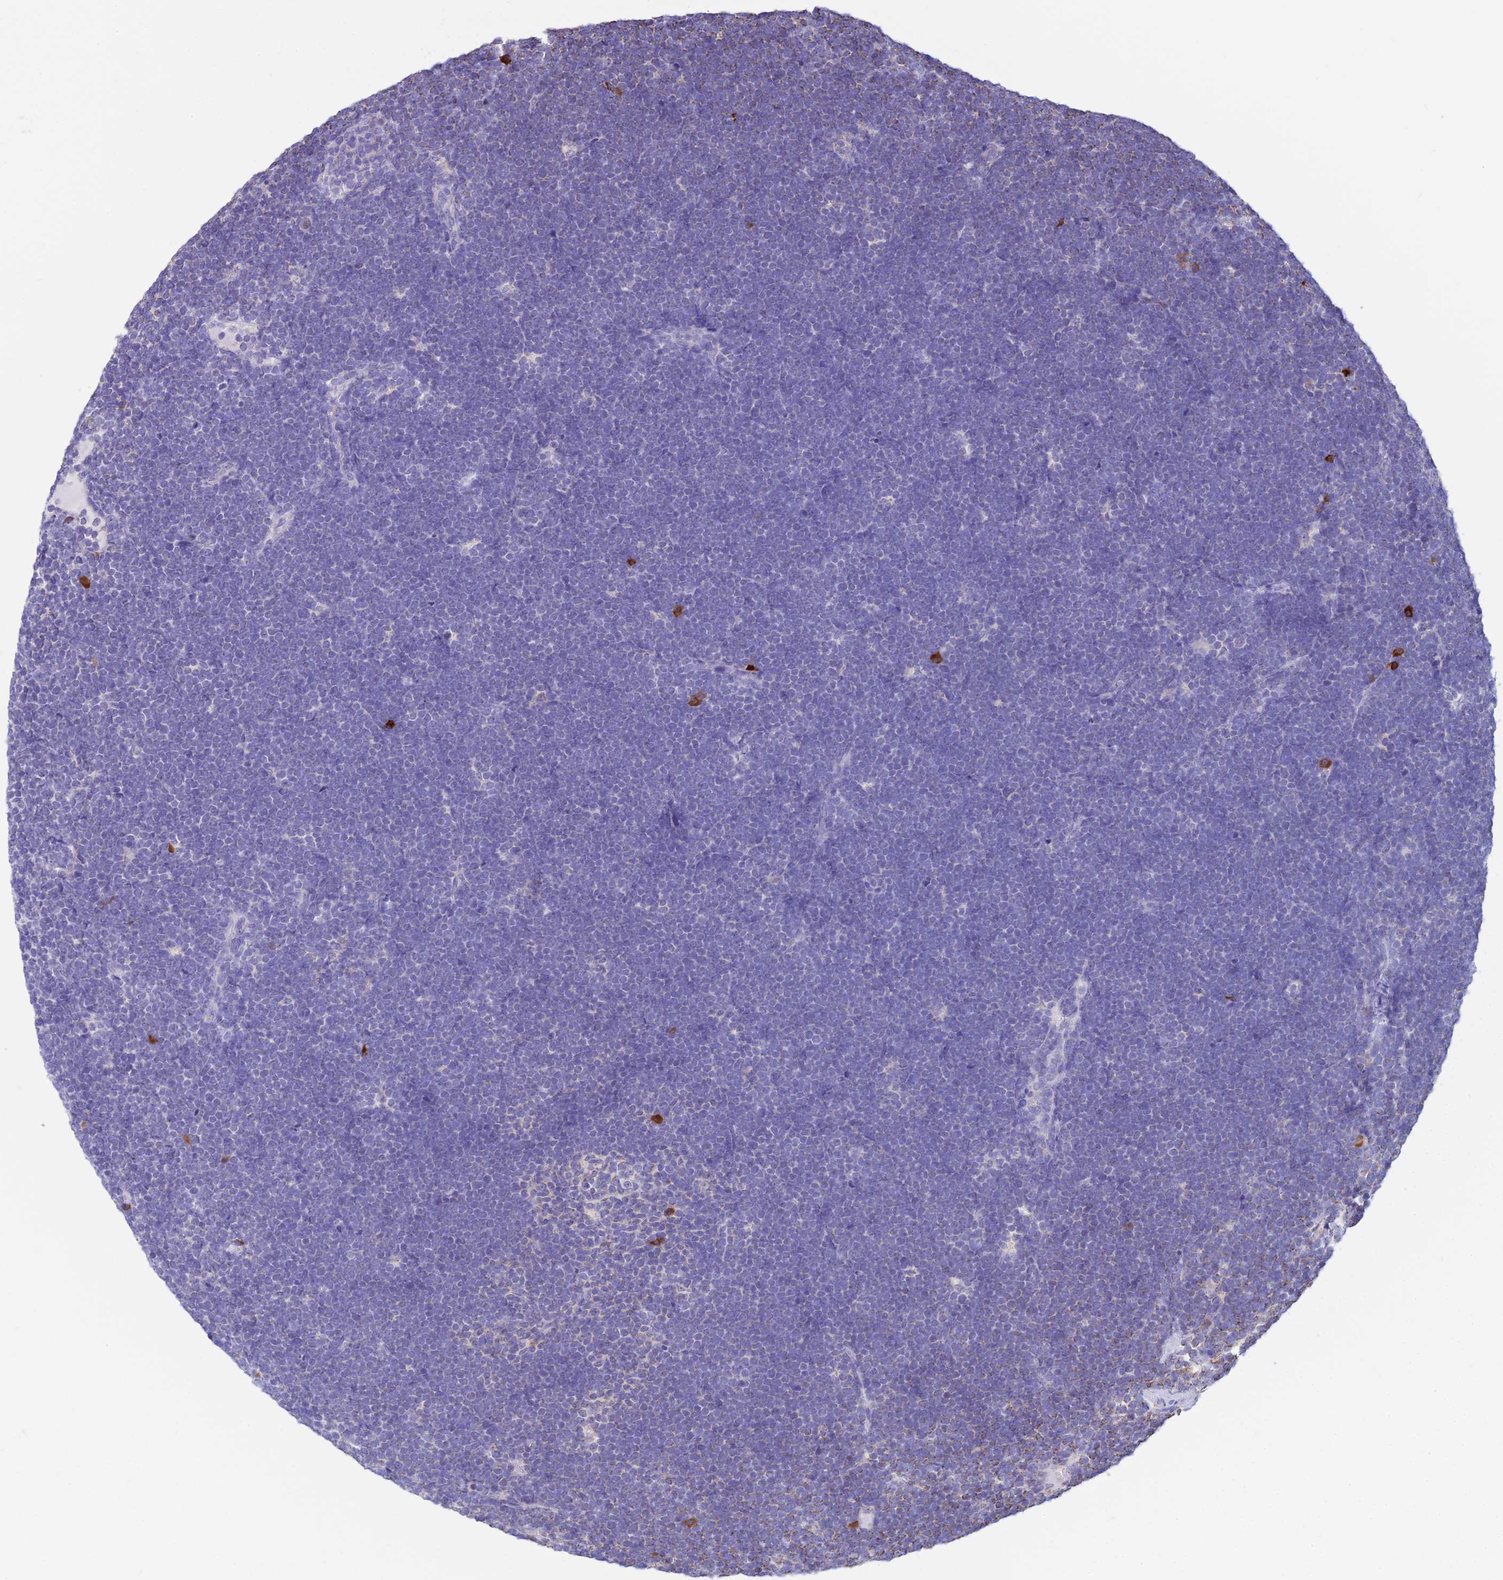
{"staining": {"intensity": "negative", "quantity": "none", "location": "none"}, "tissue": "lymphoma", "cell_type": "Tumor cells", "image_type": "cancer", "snomed": [{"axis": "morphology", "description": "Malignant lymphoma, non-Hodgkin's type, High grade"}, {"axis": "topography", "description": "Lymph node"}], "caption": "Lymphoma stained for a protein using immunohistochemistry (IHC) displays no positivity tumor cells.", "gene": "OR2W3", "patient": {"sex": "male", "age": 13}}